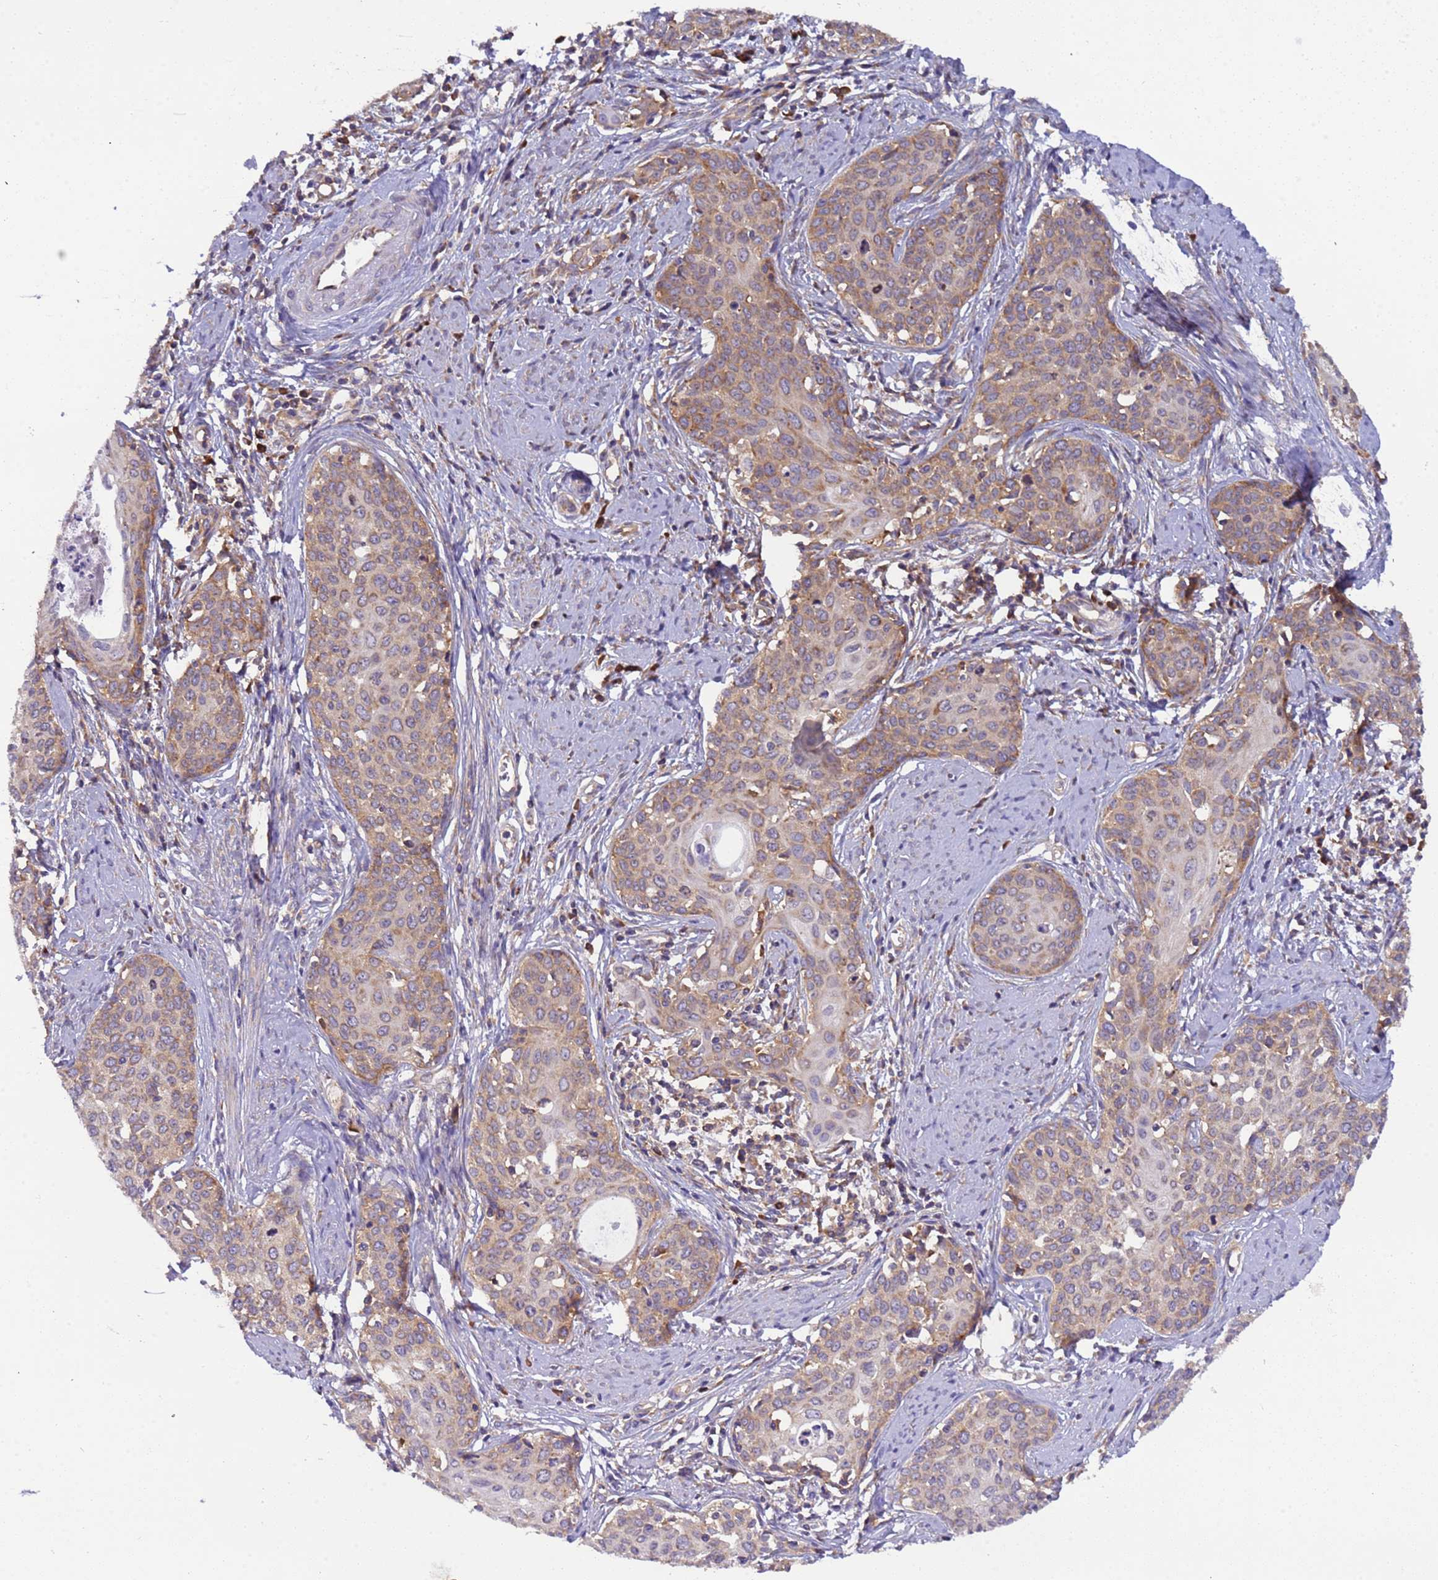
{"staining": {"intensity": "moderate", "quantity": ">75%", "location": "cytoplasmic/membranous"}, "tissue": "cervical cancer", "cell_type": "Tumor cells", "image_type": "cancer", "snomed": [{"axis": "morphology", "description": "Squamous cell carcinoma, NOS"}, {"axis": "topography", "description": "Cervix"}], "caption": "Cervical cancer was stained to show a protein in brown. There is medium levels of moderate cytoplasmic/membranous staining in approximately >75% of tumor cells.", "gene": "RPL36", "patient": {"sex": "female", "age": 46}}